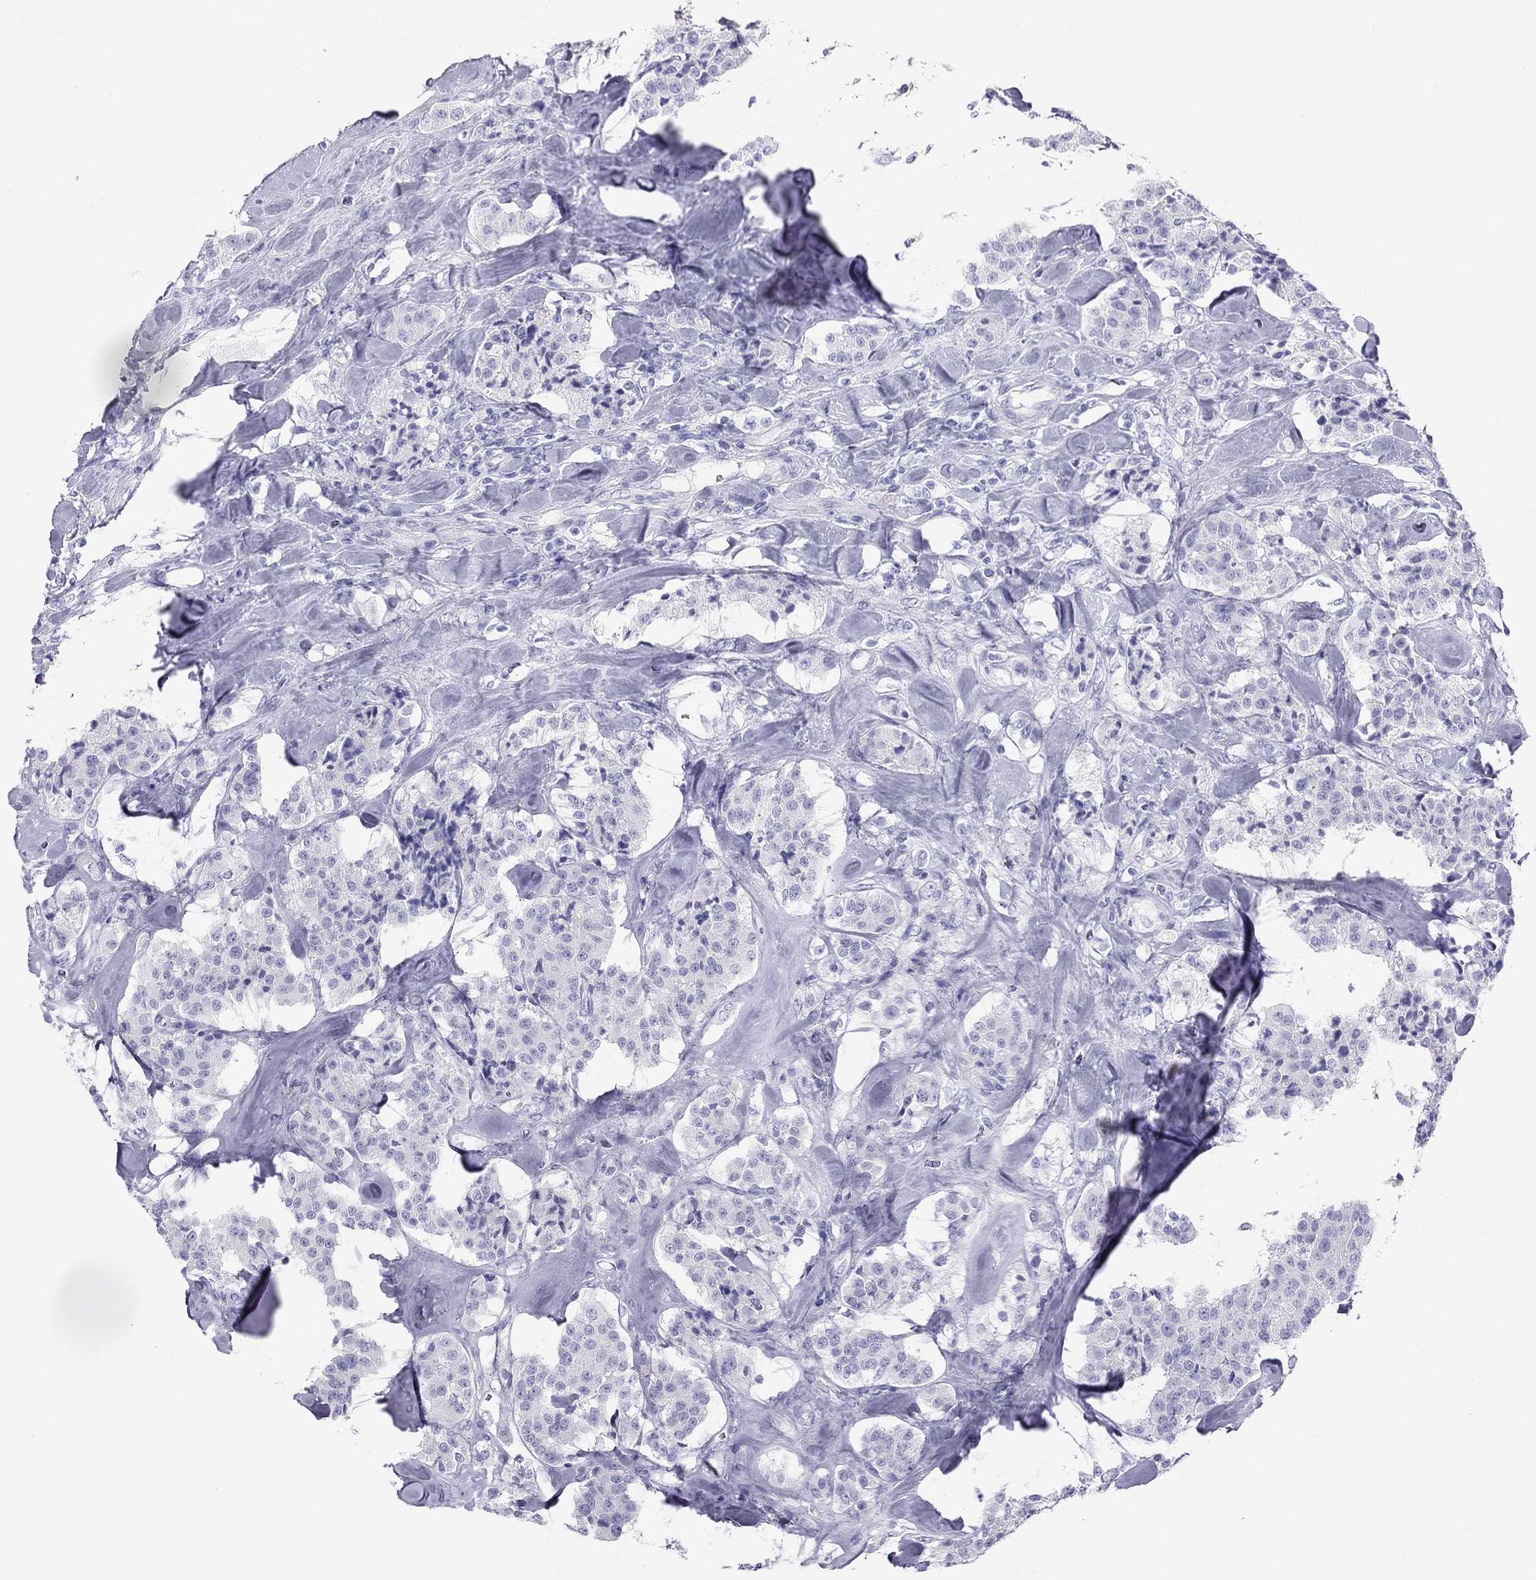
{"staining": {"intensity": "negative", "quantity": "none", "location": "none"}, "tissue": "carcinoid", "cell_type": "Tumor cells", "image_type": "cancer", "snomed": [{"axis": "morphology", "description": "Carcinoid, malignant, NOS"}, {"axis": "topography", "description": "Pancreas"}], "caption": "This micrograph is of carcinoid stained with immunohistochemistry to label a protein in brown with the nuclei are counter-stained blue. There is no expression in tumor cells.", "gene": "TRPM3", "patient": {"sex": "male", "age": 41}}